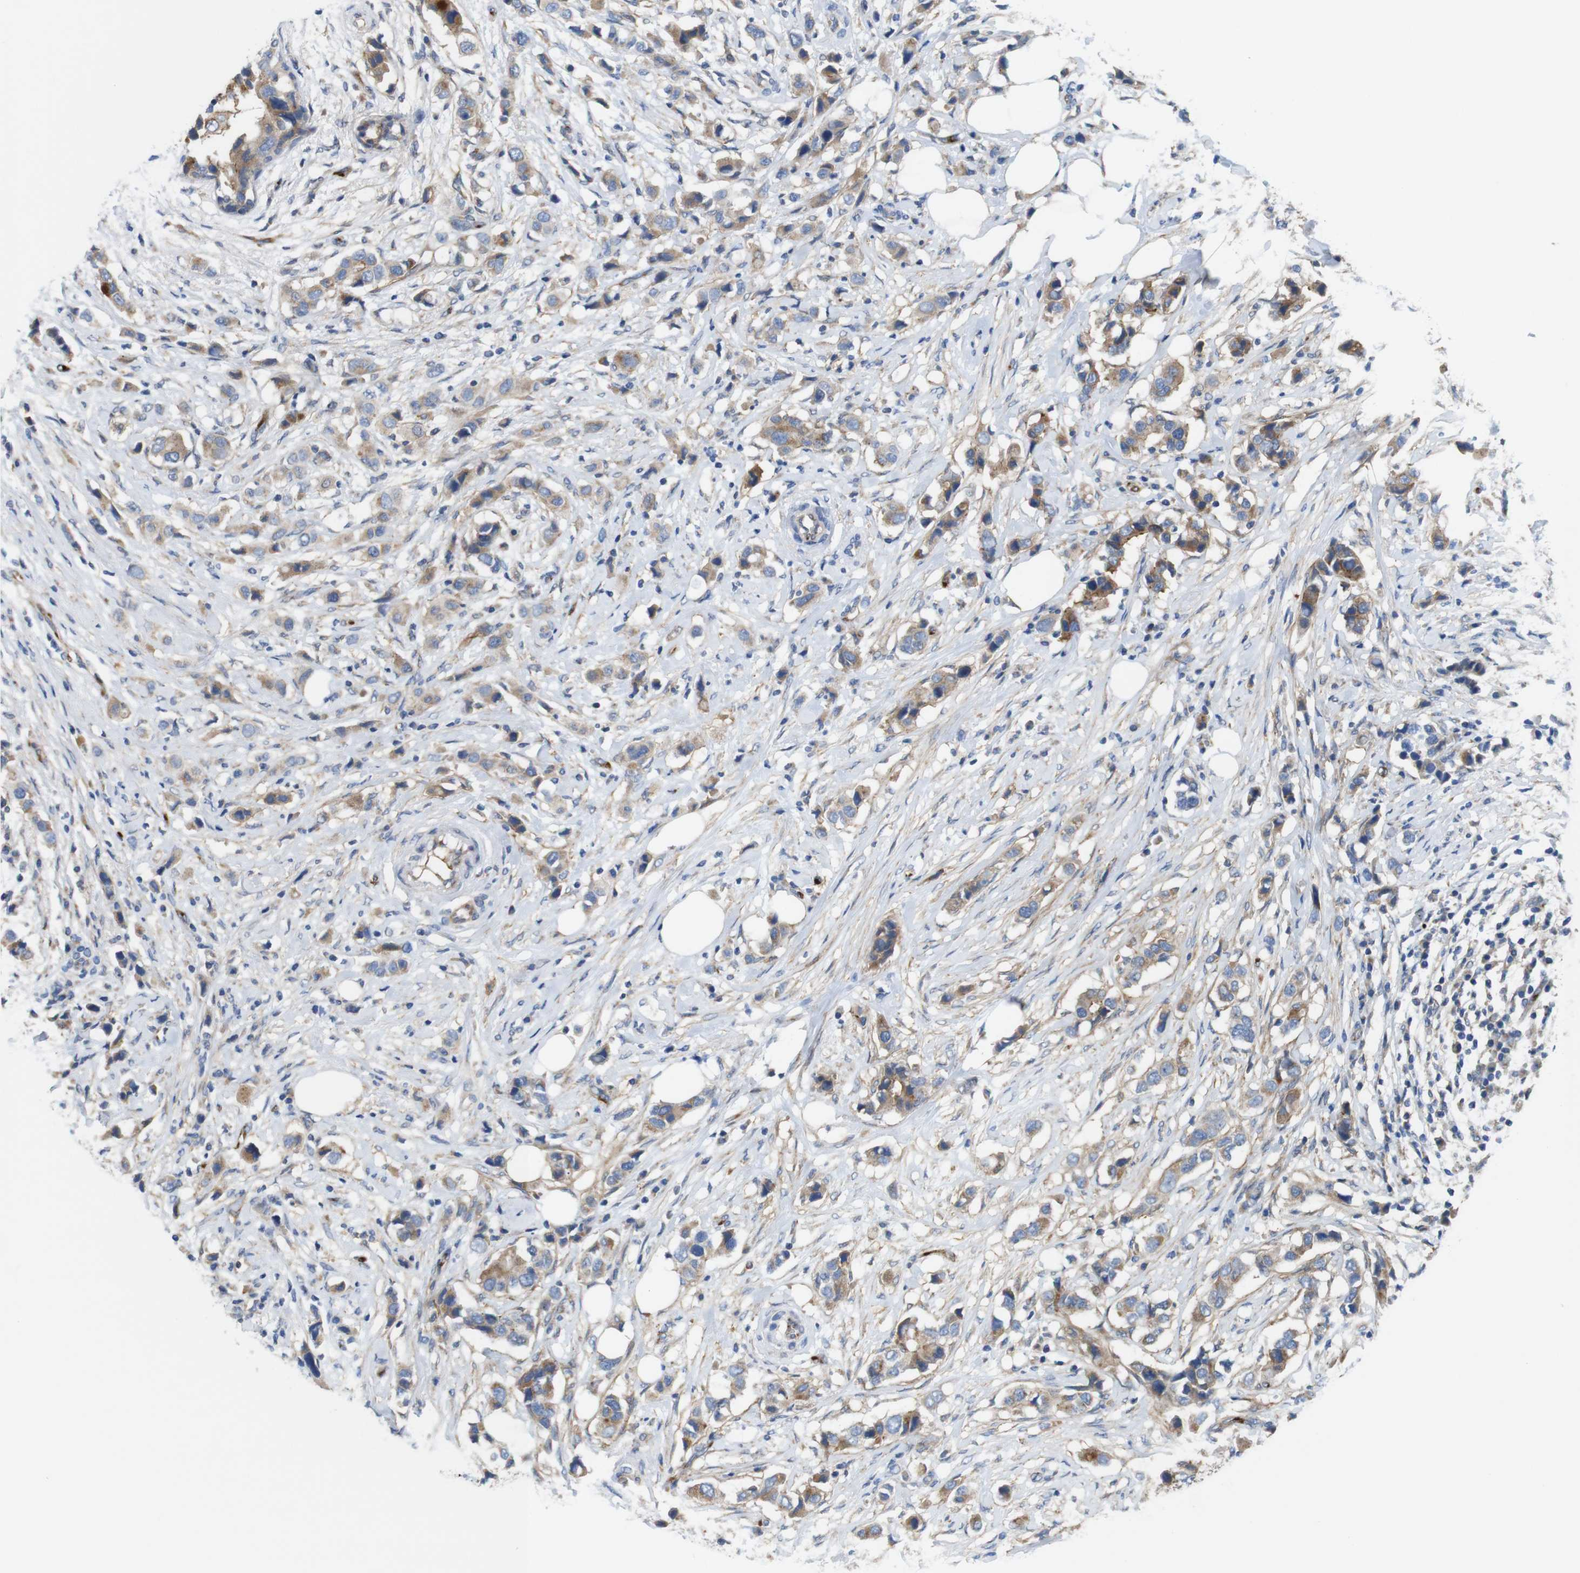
{"staining": {"intensity": "moderate", "quantity": ">75%", "location": "cytoplasmic/membranous"}, "tissue": "breast cancer", "cell_type": "Tumor cells", "image_type": "cancer", "snomed": [{"axis": "morphology", "description": "Normal tissue, NOS"}, {"axis": "morphology", "description": "Duct carcinoma"}, {"axis": "topography", "description": "Breast"}], "caption": "DAB immunohistochemical staining of invasive ductal carcinoma (breast) demonstrates moderate cytoplasmic/membranous protein positivity in approximately >75% of tumor cells.", "gene": "EFCAB14", "patient": {"sex": "female", "age": 50}}